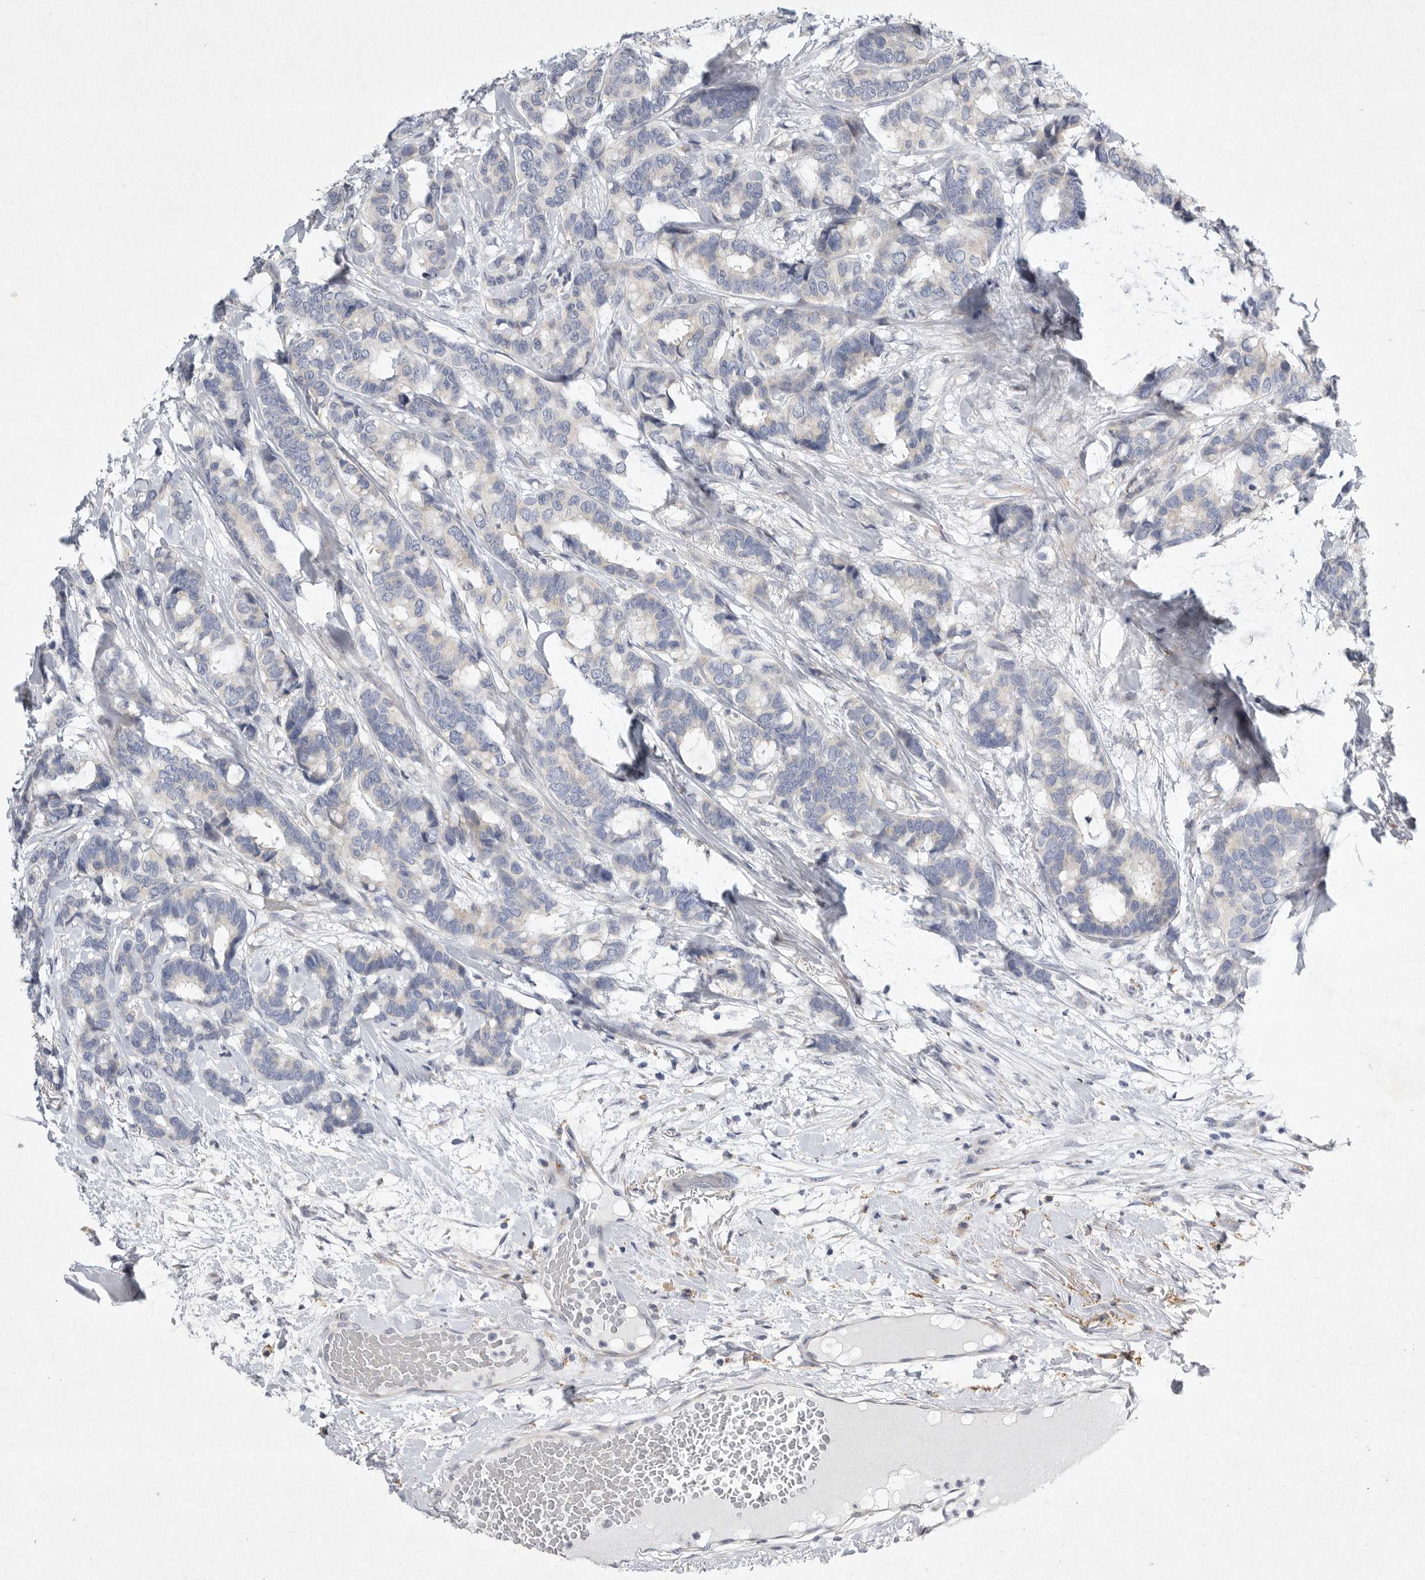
{"staining": {"intensity": "negative", "quantity": "none", "location": "none"}, "tissue": "breast cancer", "cell_type": "Tumor cells", "image_type": "cancer", "snomed": [{"axis": "morphology", "description": "Duct carcinoma"}, {"axis": "topography", "description": "Breast"}], "caption": "Tumor cells show no significant positivity in breast cancer.", "gene": "EDEM3", "patient": {"sex": "female", "age": 87}}